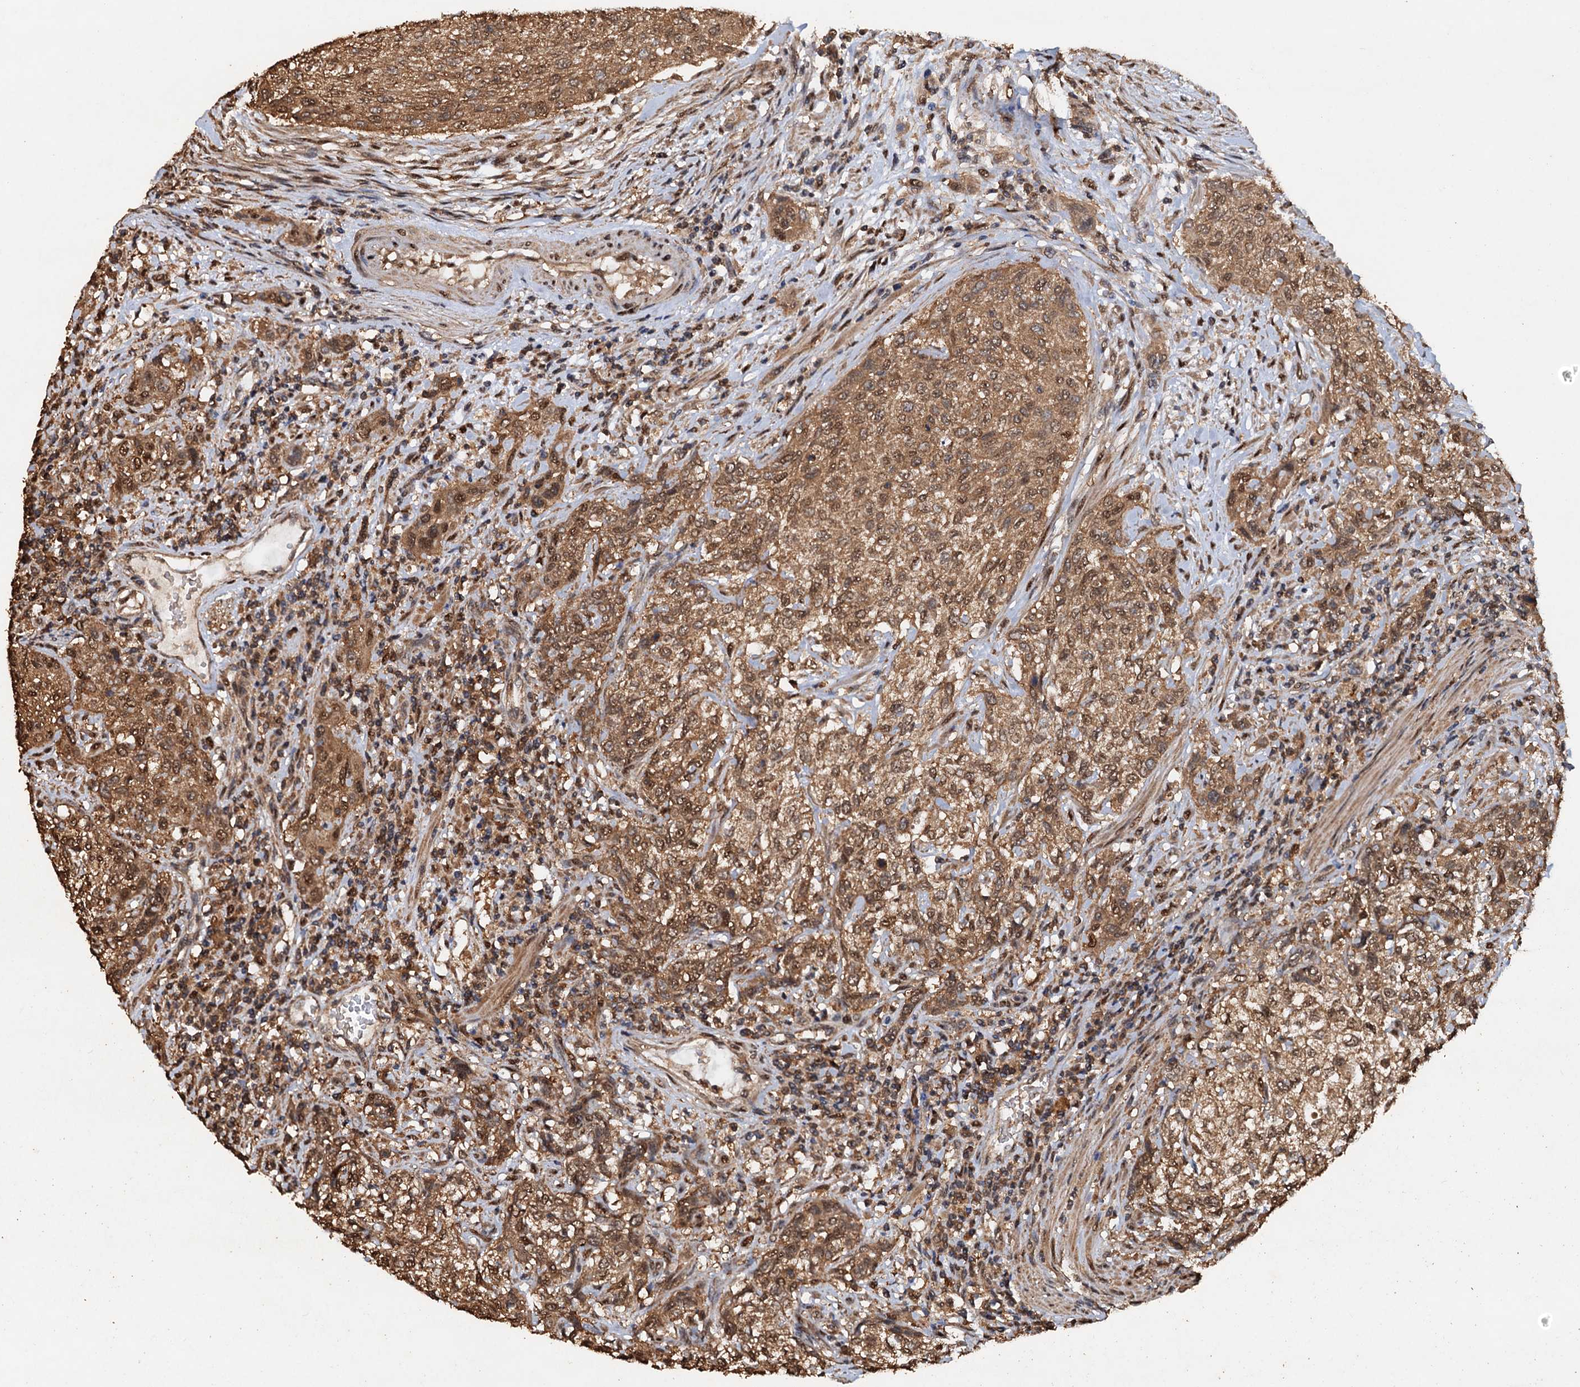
{"staining": {"intensity": "moderate", "quantity": ">75%", "location": "cytoplasmic/membranous,nuclear"}, "tissue": "urothelial cancer", "cell_type": "Tumor cells", "image_type": "cancer", "snomed": [{"axis": "morphology", "description": "Normal tissue, NOS"}, {"axis": "morphology", "description": "Urothelial carcinoma, NOS"}, {"axis": "topography", "description": "Urinary bladder"}, {"axis": "topography", "description": "Peripheral nerve tissue"}], "caption": "There is medium levels of moderate cytoplasmic/membranous and nuclear staining in tumor cells of transitional cell carcinoma, as demonstrated by immunohistochemical staining (brown color).", "gene": "PSMD9", "patient": {"sex": "male", "age": 35}}